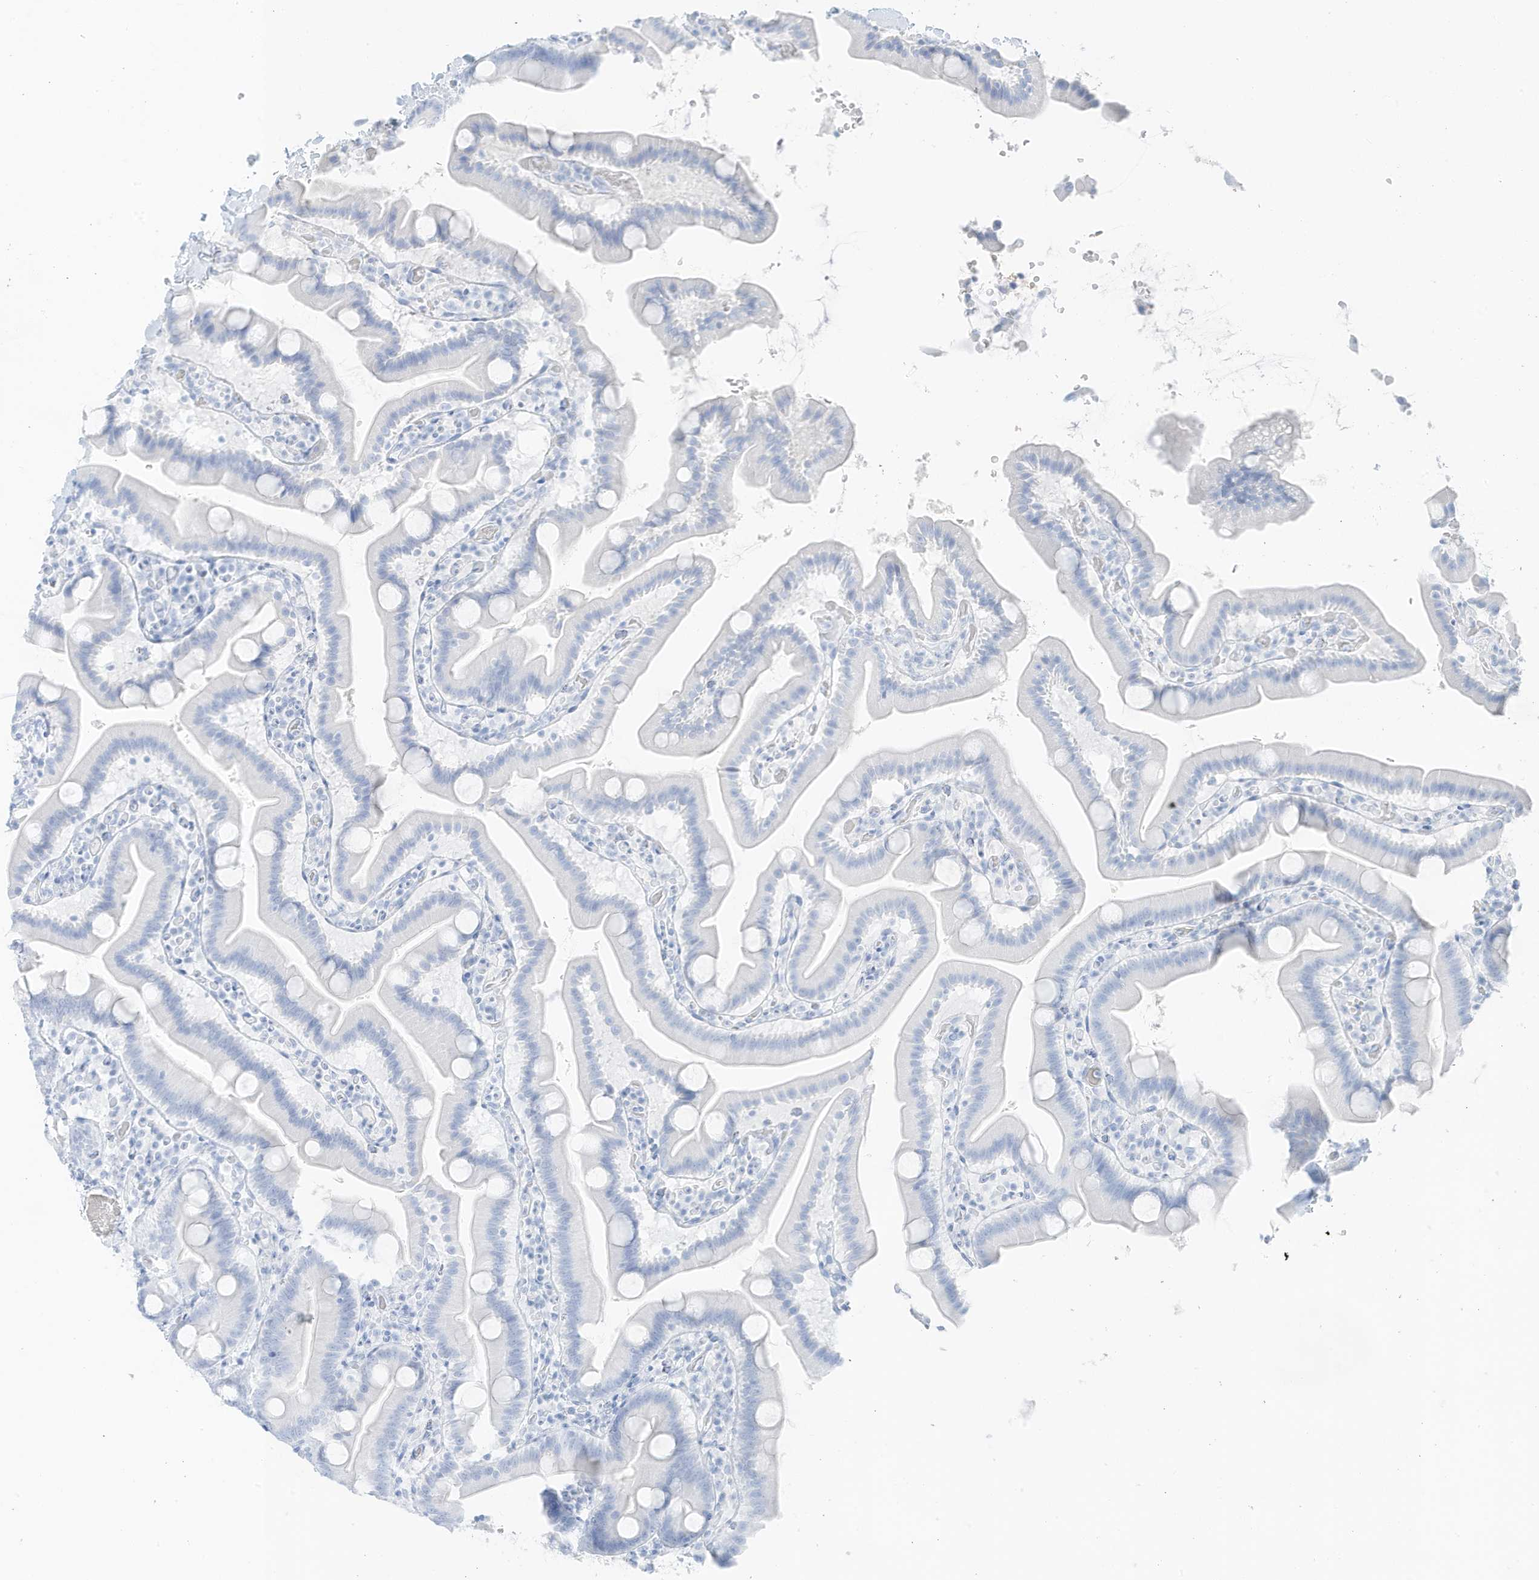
{"staining": {"intensity": "negative", "quantity": "none", "location": "none"}, "tissue": "duodenum", "cell_type": "Glandular cells", "image_type": "normal", "snomed": [{"axis": "morphology", "description": "Normal tissue, NOS"}, {"axis": "topography", "description": "Duodenum"}], "caption": "The immunohistochemistry image has no significant expression in glandular cells of duodenum. (DAB IHC visualized using brightfield microscopy, high magnification).", "gene": "SLC22A13", "patient": {"sex": "male", "age": 55}}